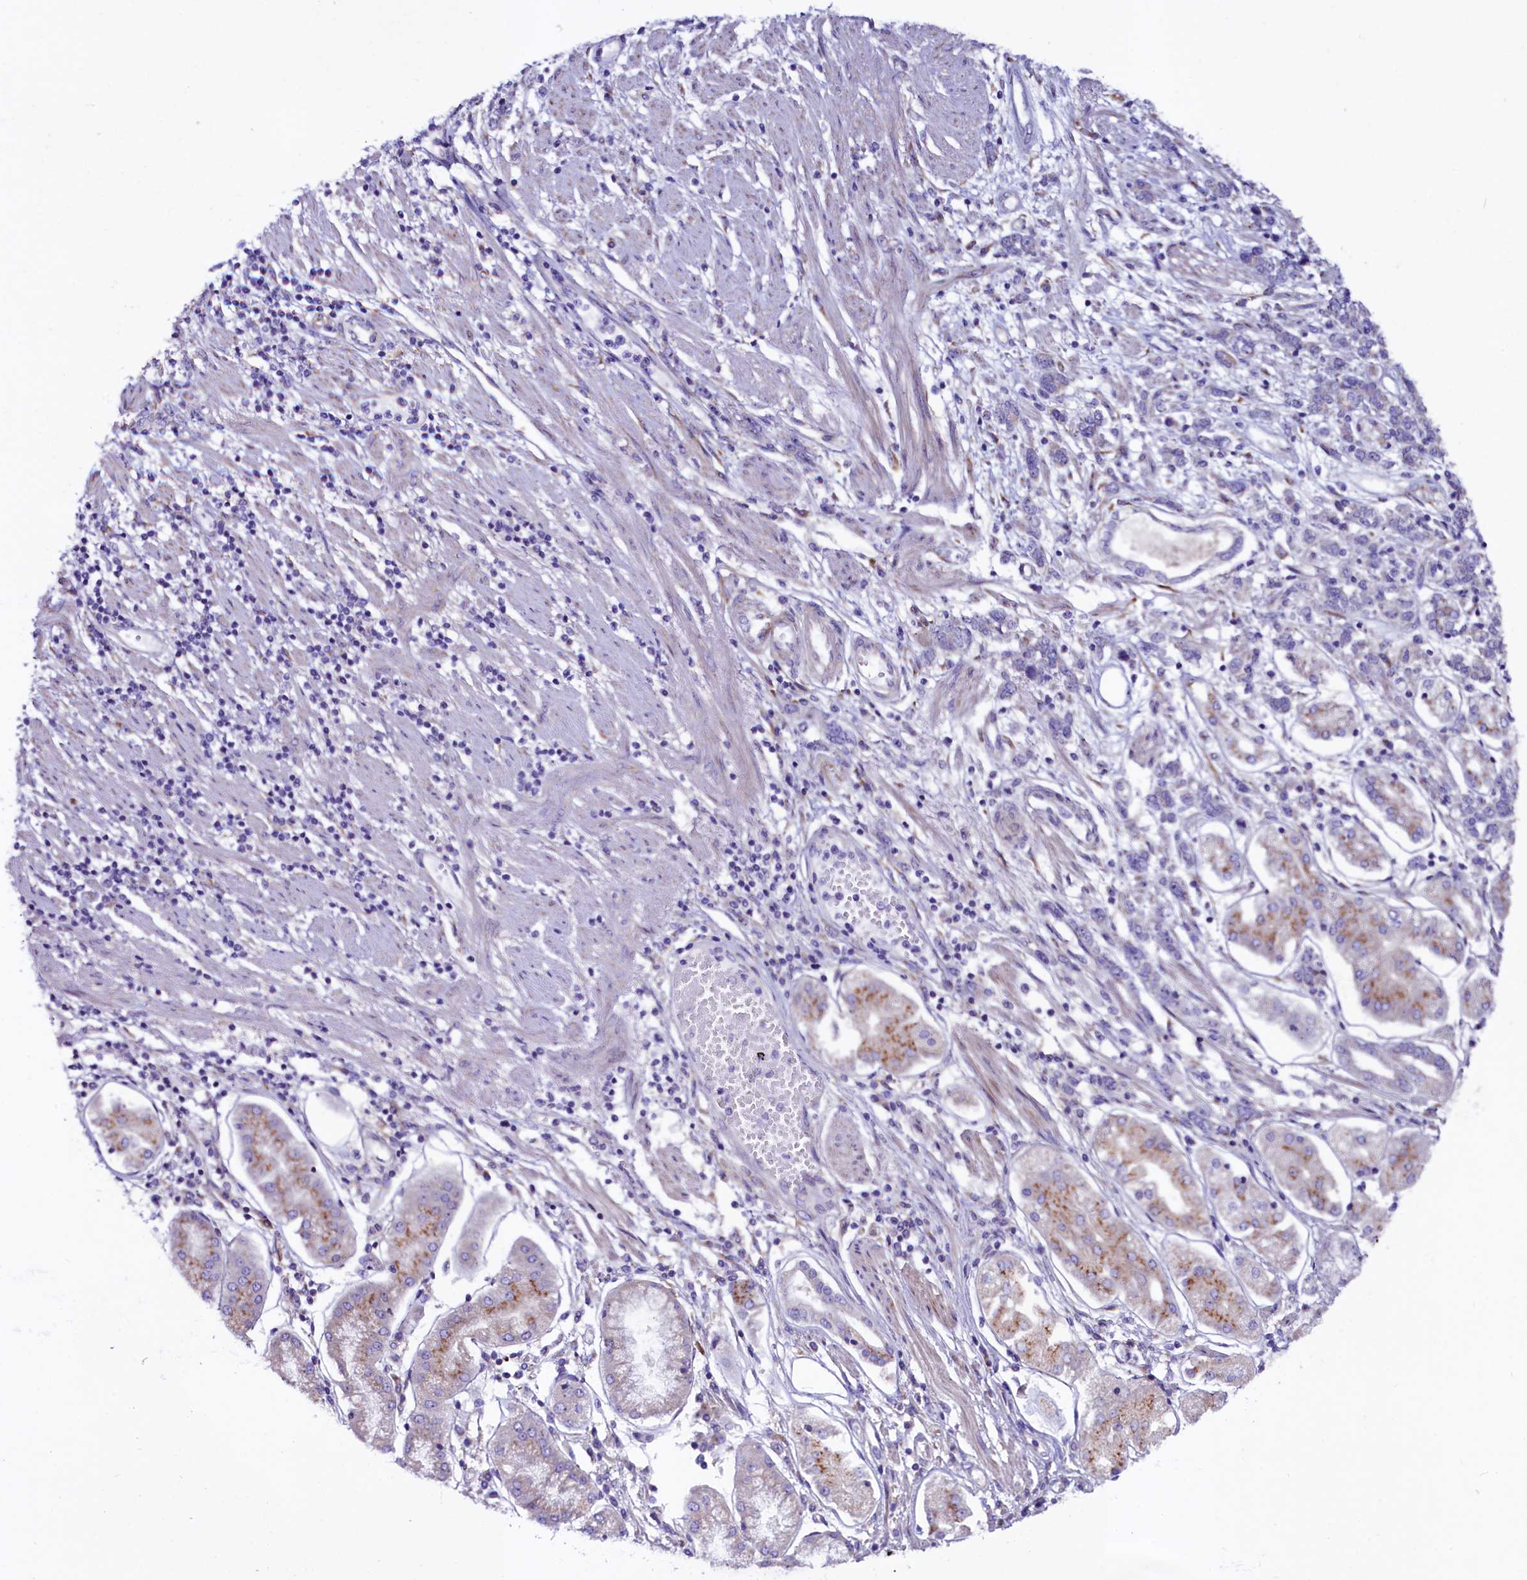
{"staining": {"intensity": "negative", "quantity": "none", "location": "none"}, "tissue": "stomach cancer", "cell_type": "Tumor cells", "image_type": "cancer", "snomed": [{"axis": "morphology", "description": "Adenocarcinoma, NOS"}, {"axis": "topography", "description": "Stomach"}], "caption": "Immunohistochemistry micrograph of human stomach cancer stained for a protein (brown), which exhibits no expression in tumor cells.", "gene": "GPR108", "patient": {"sex": "female", "age": 76}}